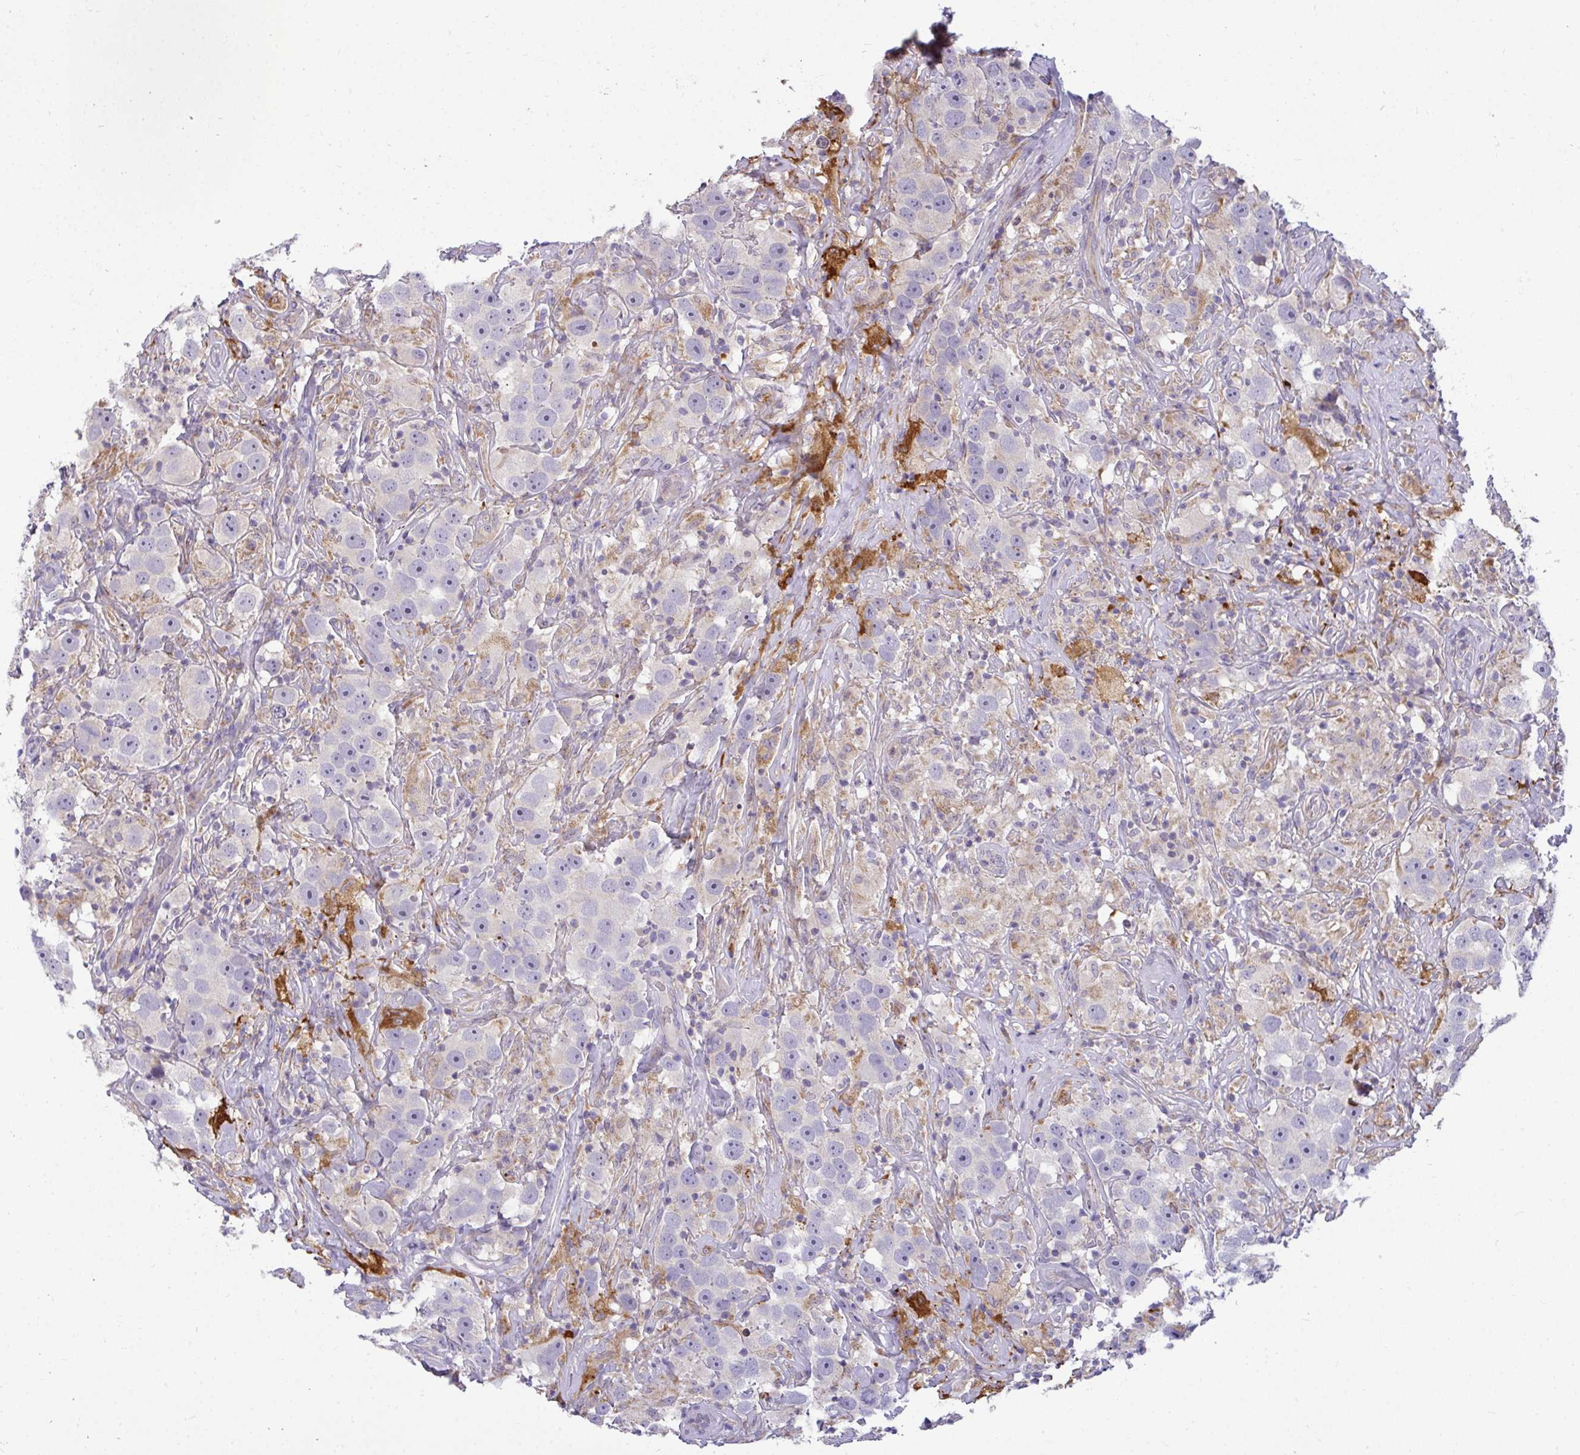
{"staining": {"intensity": "negative", "quantity": "none", "location": "none"}, "tissue": "testis cancer", "cell_type": "Tumor cells", "image_type": "cancer", "snomed": [{"axis": "morphology", "description": "Seminoma, NOS"}, {"axis": "topography", "description": "Testis"}], "caption": "Testis seminoma was stained to show a protein in brown. There is no significant positivity in tumor cells.", "gene": "SRRM4", "patient": {"sex": "male", "age": 49}}